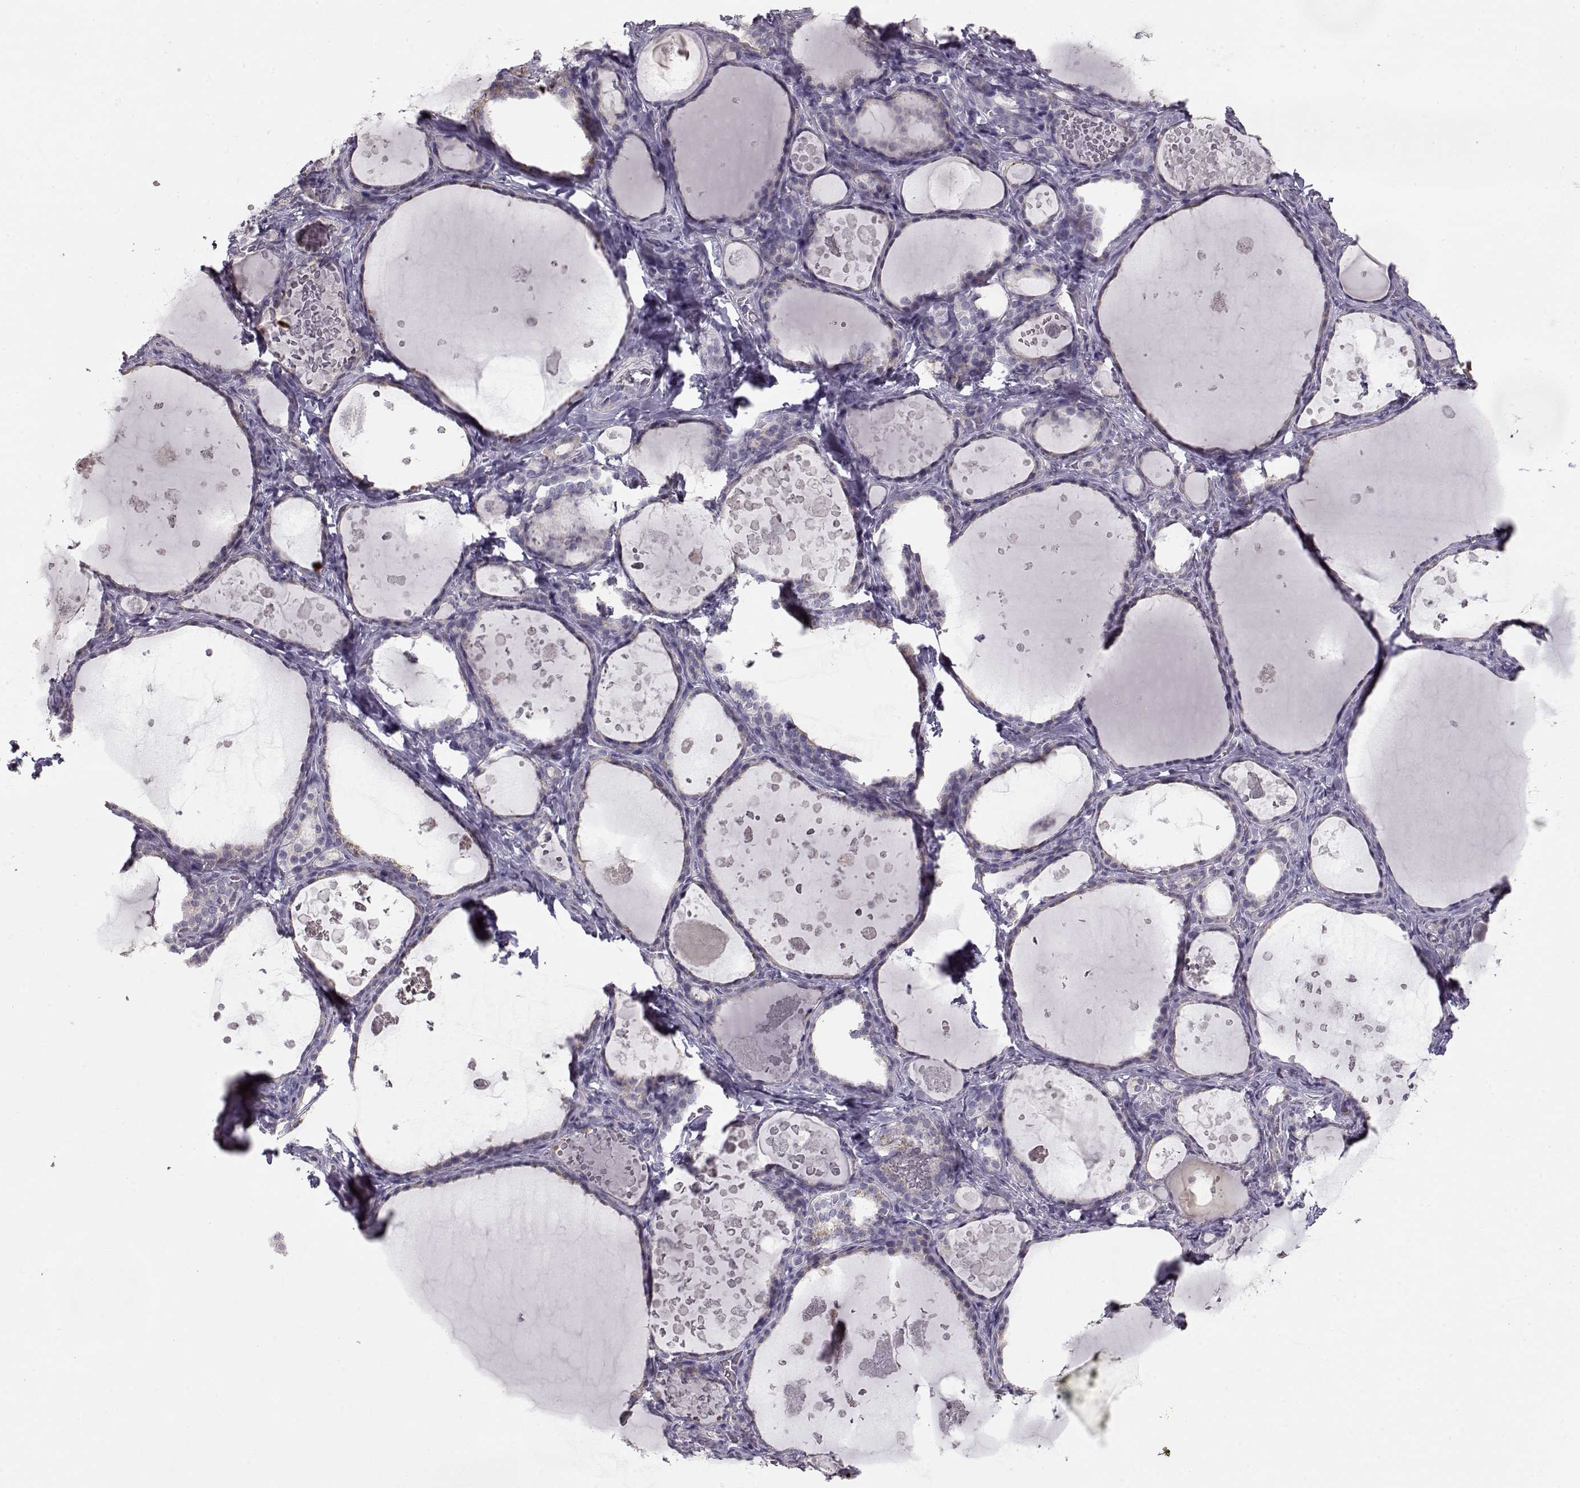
{"staining": {"intensity": "negative", "quantity": "none", "location": "none"}, "tissue": "thyroid gland", "cell_type": "Glandular cells", "image_type": "normal", "snomed": [{"axis": "morphology", "description": "Normal tissue, NOS"}, {"axis": "topography", "description": "Thyroid gland"}], "caption": "Image shows no significant protein expression in glandular cells of benign thyroid gland.", "gene": "GRK1", "patient": {"sex": "female", "age": 56}}